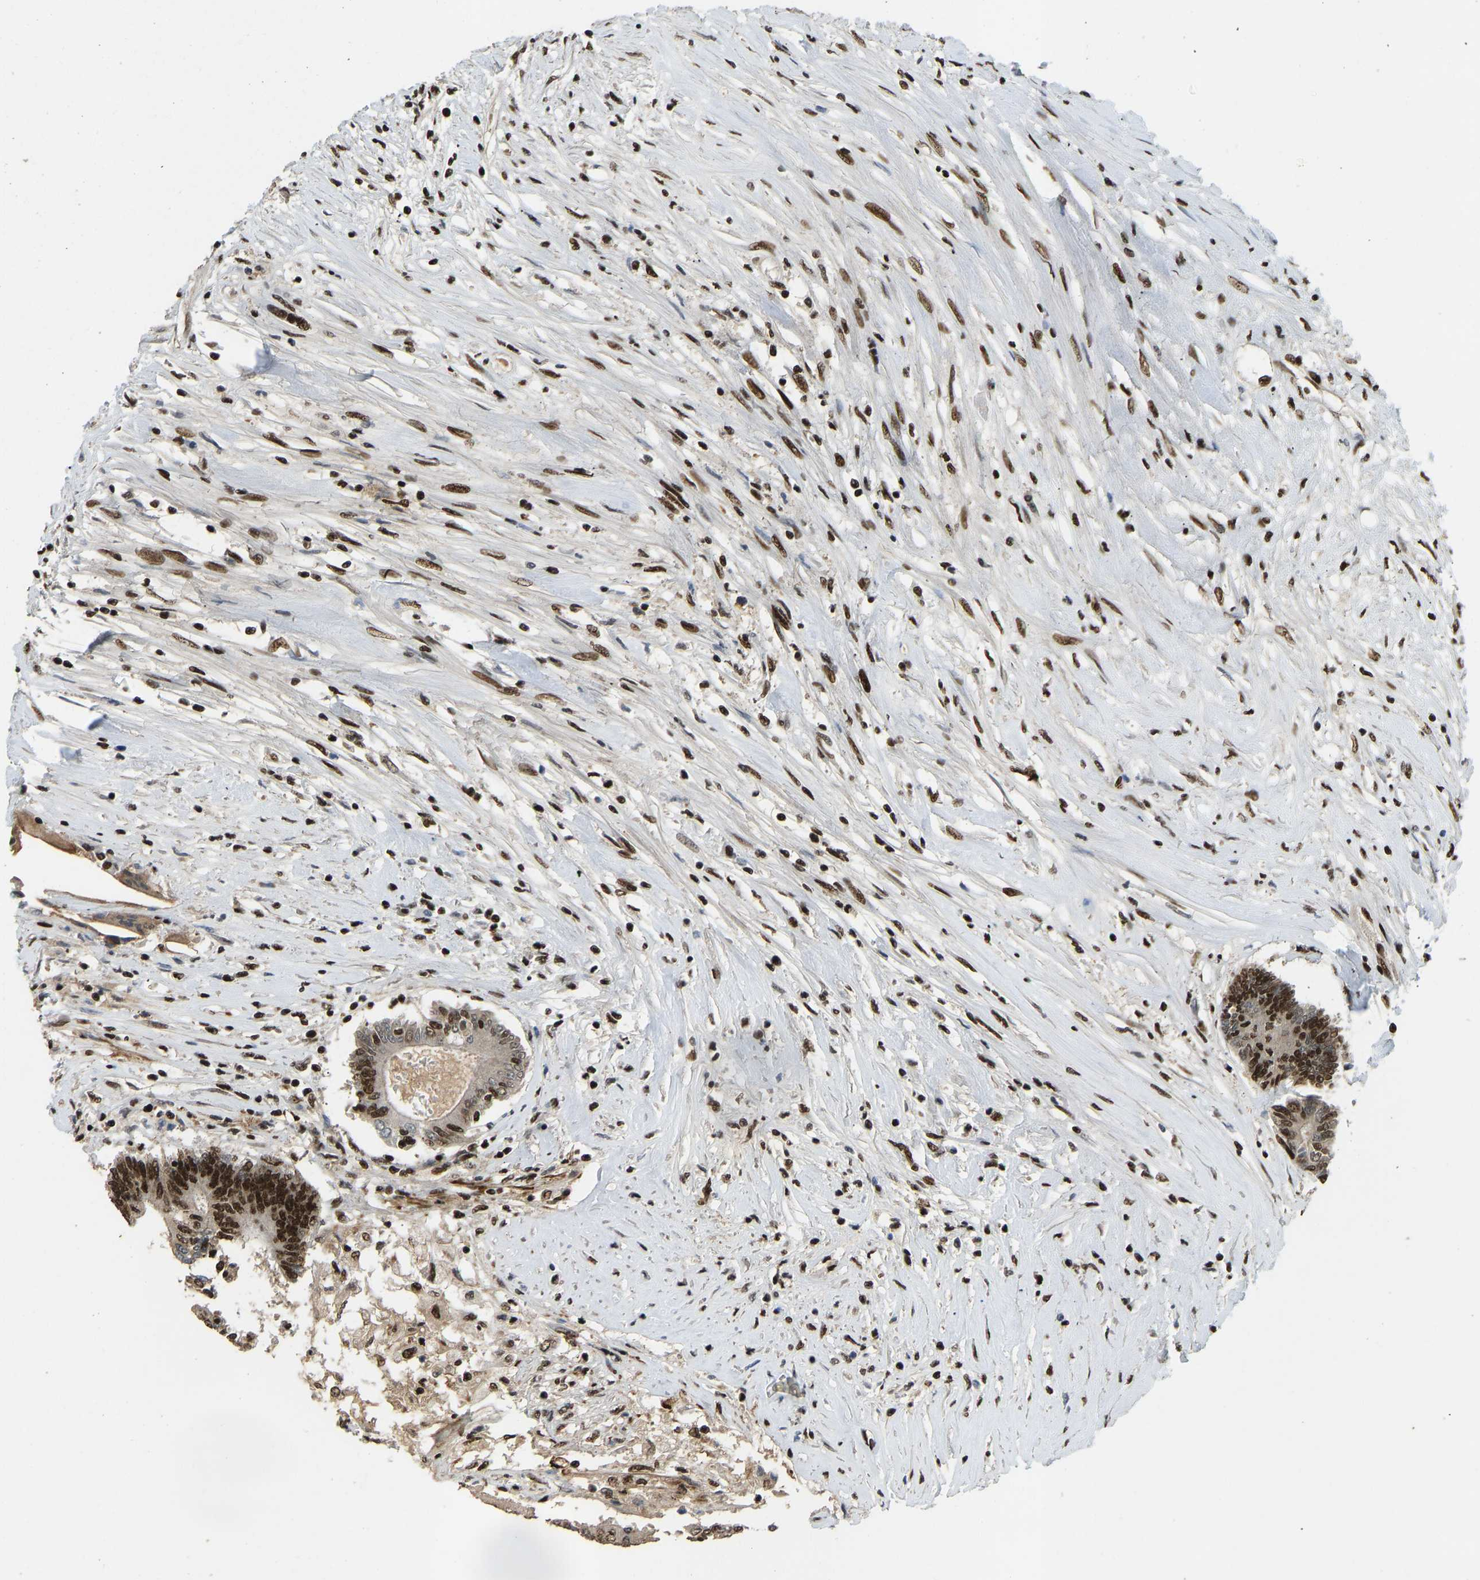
{"staining": {"intensity": "strong", "quantity": ">75%", "location": "nuclear"}, "tissue": "colorectal cancer", "cell_type": "Tumor cells", "image_type": "cancer", "snomed": [{"axis": "morphology", "description": "Adenocarcinoma, NOS"}, {"axis": "topography", "description": "Rectum"}], "caption": "DAB (3,3'-diaminobenzidine) immunohistochemical staining of human adenocarcinoma (colorectal) exhibits strong nuclear protein staining in approximately >75% of tumor cells. The staining was performed using DAB (3,3'-diaminobenzidine) to visualize the protein expression in brown, while the nuclei were stained in blue with hematoxylin (Magnification: 20x).", "gene": "FOXK1", "patient": {"sex": "male", "age": 63}}